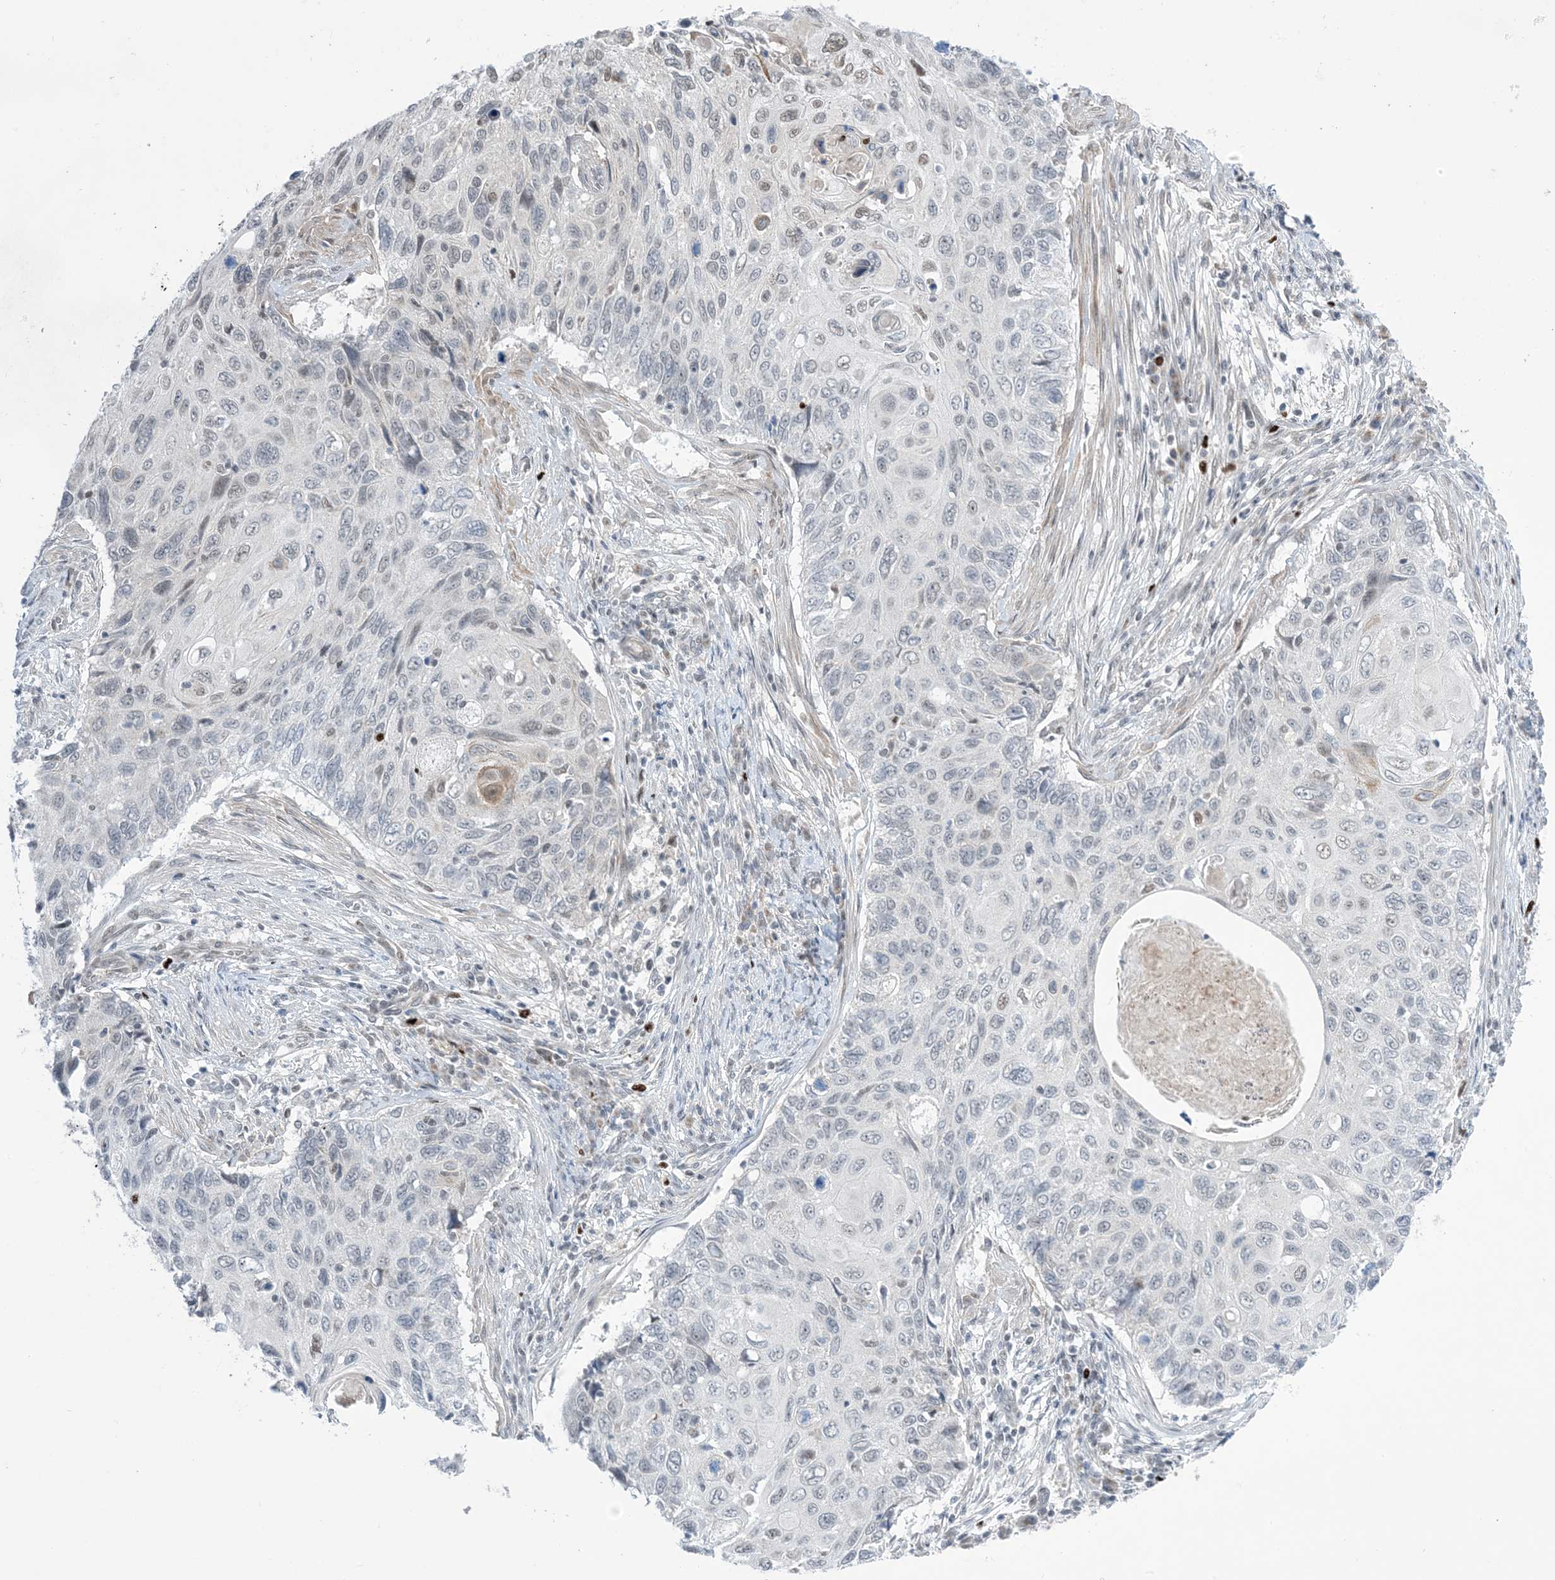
{"staining": {"intensity": "negative", "quantity": "none", "location": "none"}, "tissue": "cervical cancer", "cell_type": "Tumor cells", "image_type": "cancer", "snomed": [{"axis": "morphology", "description": "Squamous cell carcinoma, NOS"}, {"axis": "topography", "description": "Cervix"}], "caption": "The immunohistochemistry image has no significant positivity in tumor cells of cervical cancer tissue.", "gene": "TFPT", "patient": {"sex": "female", "age": 70}}